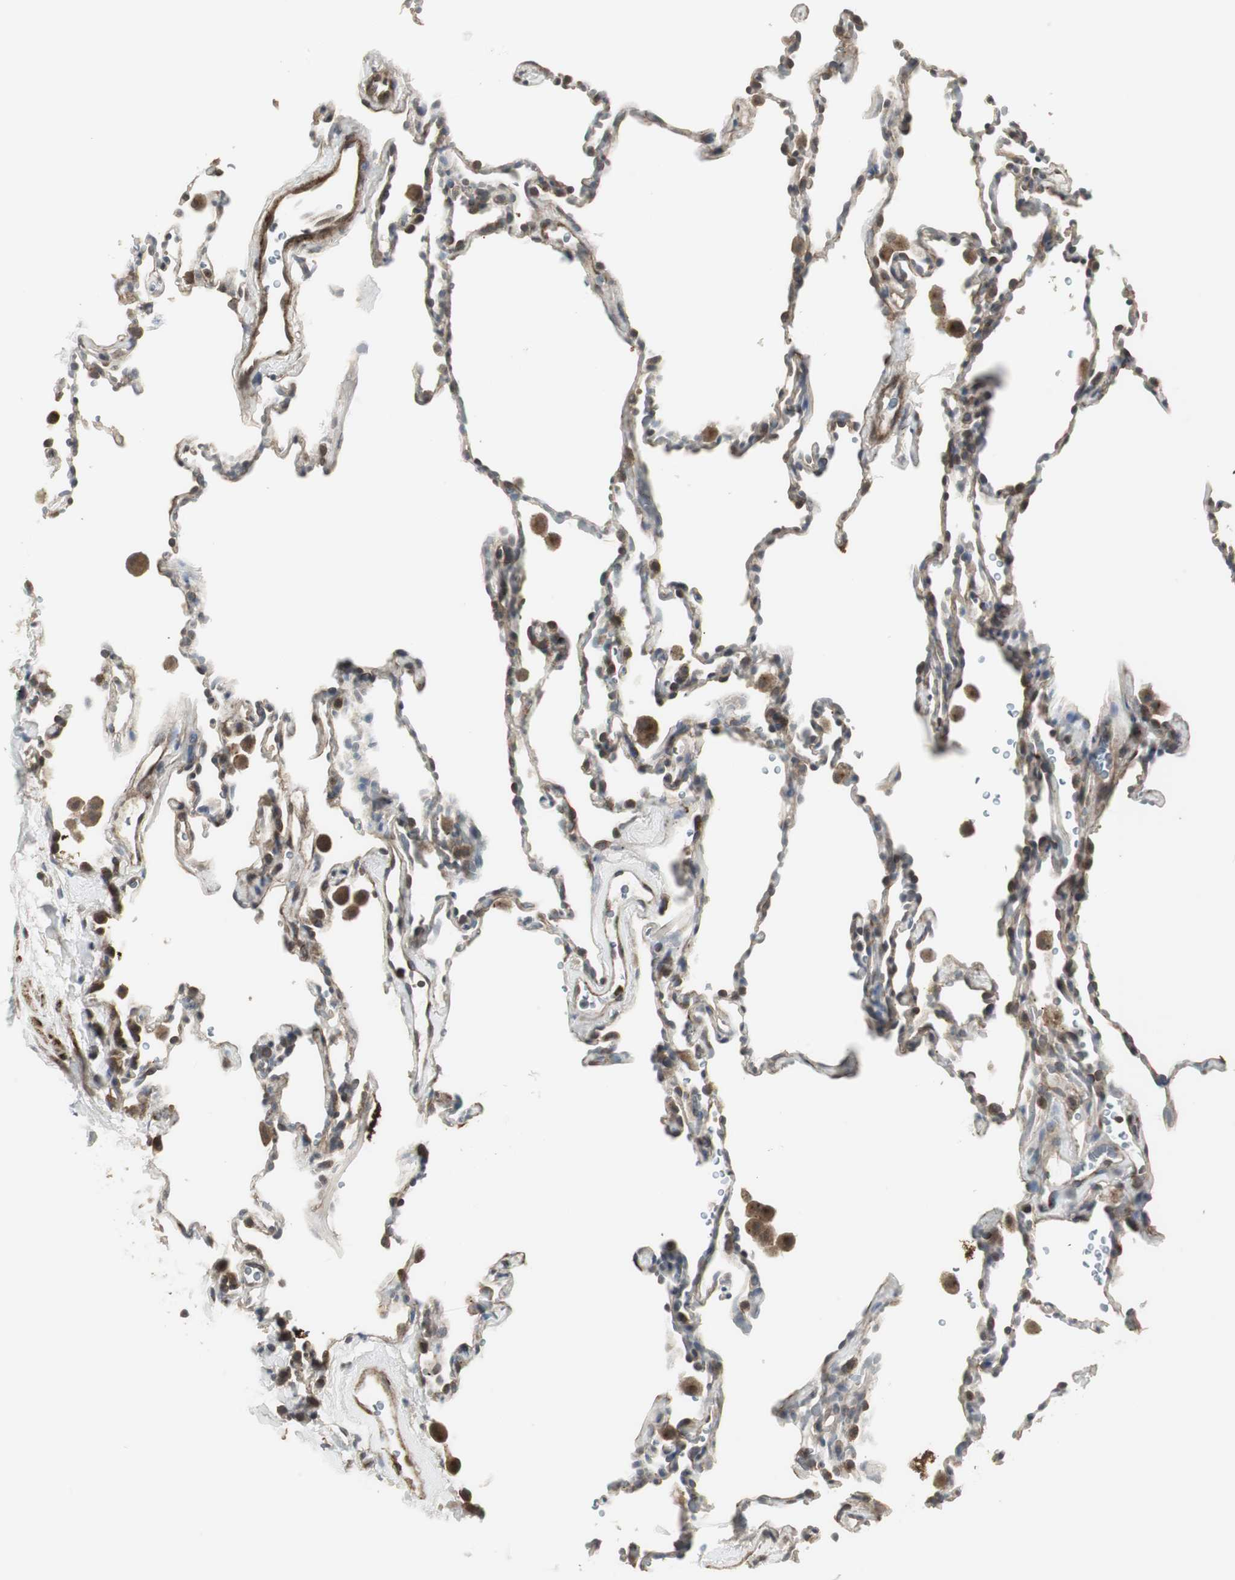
{"staining": {"intensity": "negative", "quantity": "none", "location": "none"}, "tissue": "lung", "cell_type": "Alveolar cells", "image_type": "normal", "snomed": [{"axis": "morphology", "description": "Normal tissue, NOS"}, {"axis": "morphology", "description": "Soft tissue tumor metastatic"}, {"axis": "topography", "description": "Lung"}], "caption": "The immunohistochemistry (IHC) image has no significant positivity in alveolar cells of lung. (Immunohistochemistry (ihc), brightfield microscopy, high magnification).", "gene": "SCYL3", "patient": {"sex": "male", "age": 59}}